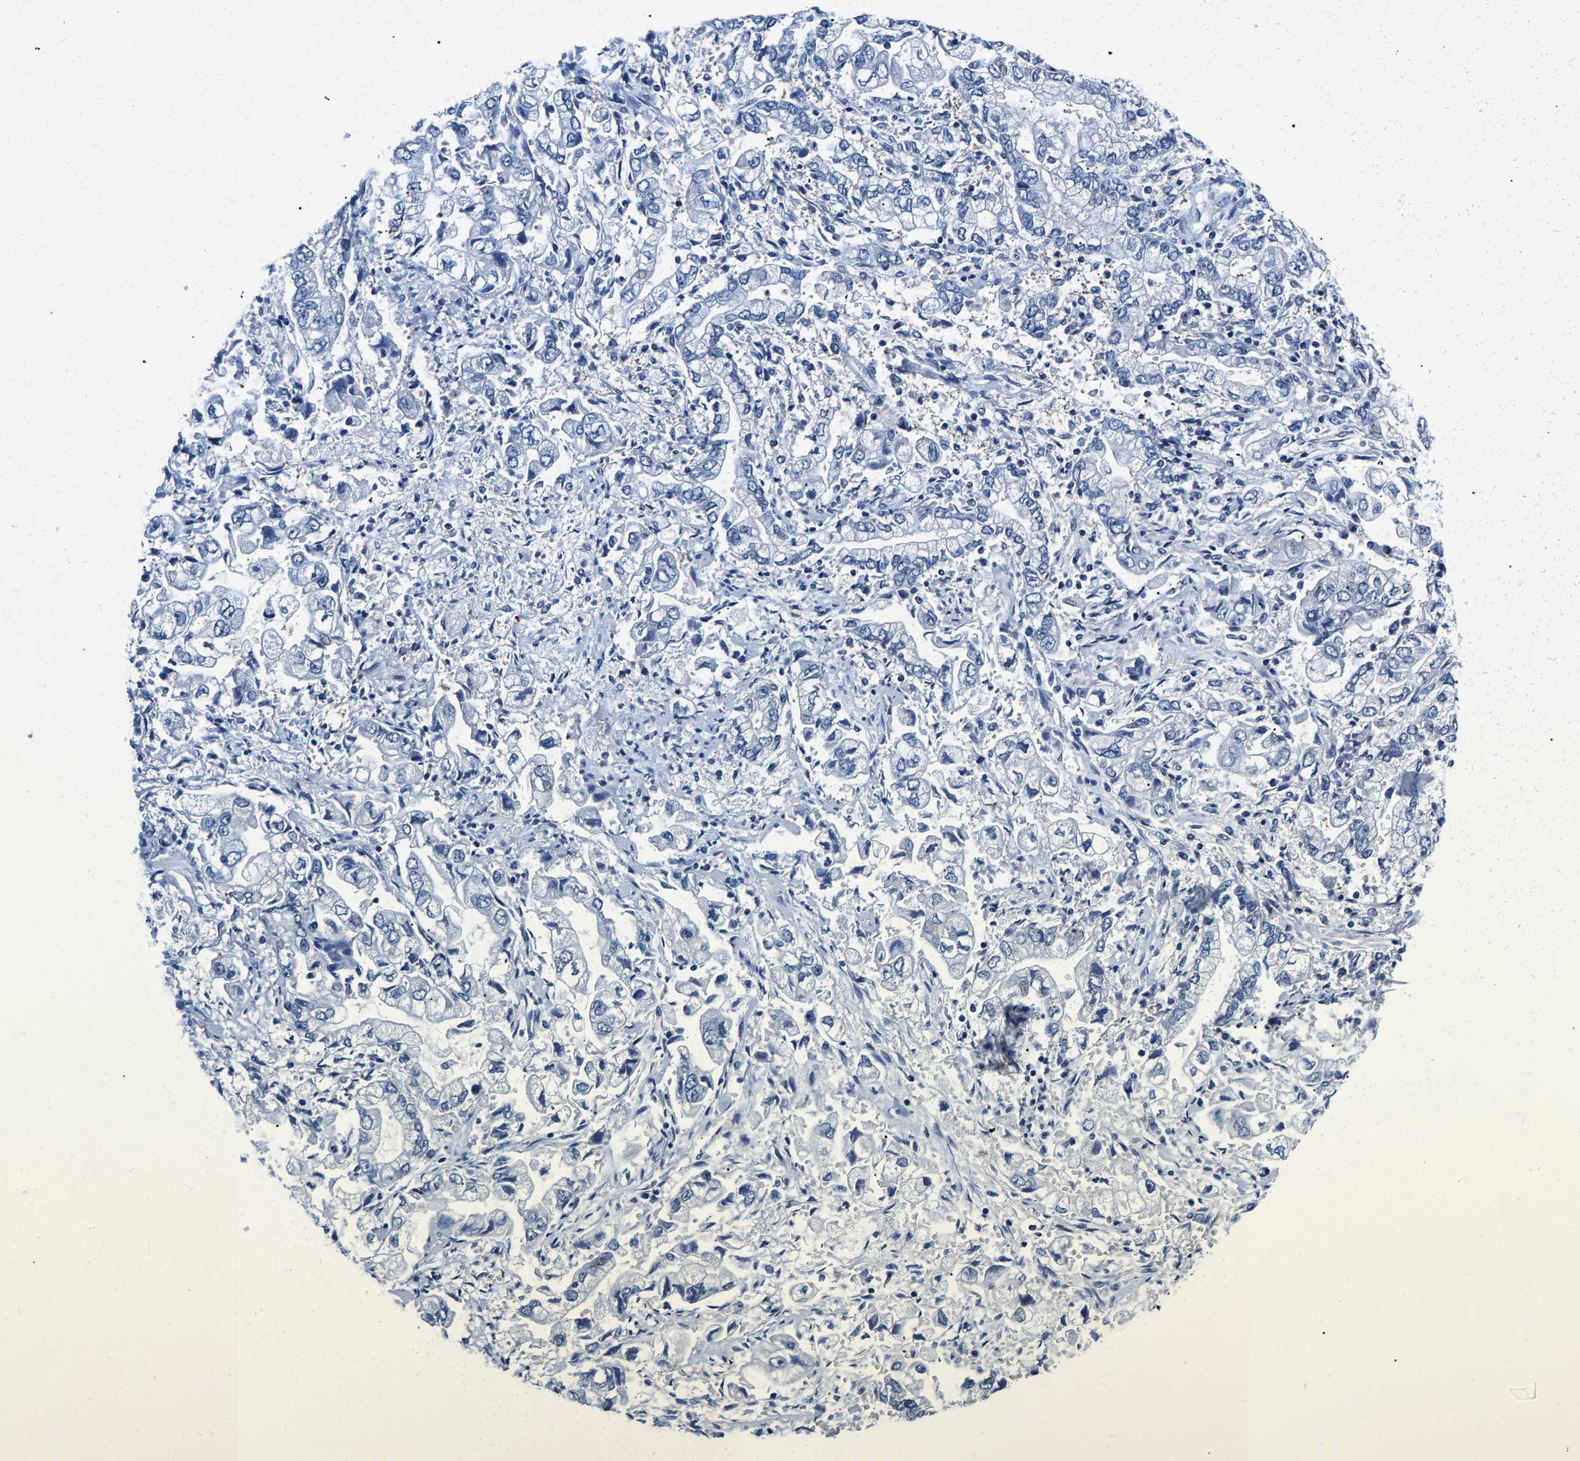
{"staining": {"intensity": "negative", "quantity": "none", "location": "none"}, "tissue": "stomach cancer", "cell_type": "Tumor cells", "image_type": "cancer", "snomed": [{"axis": "morphology", "description": "Normal tissue, NOS"}, {"axis": "morphology", "description": "Adenocarcinoma, NOS"}, {"axis": "topography", "description": "Stomach"}], "caption": "DAB (3,3'-diaminobenzidine) immunohistochemical staining of adenocarcinoma (stomach) exhibits no significant positivity in tumor cells.", "gene": "ACO1", "patient": {"sex": "male", "age": 62}}